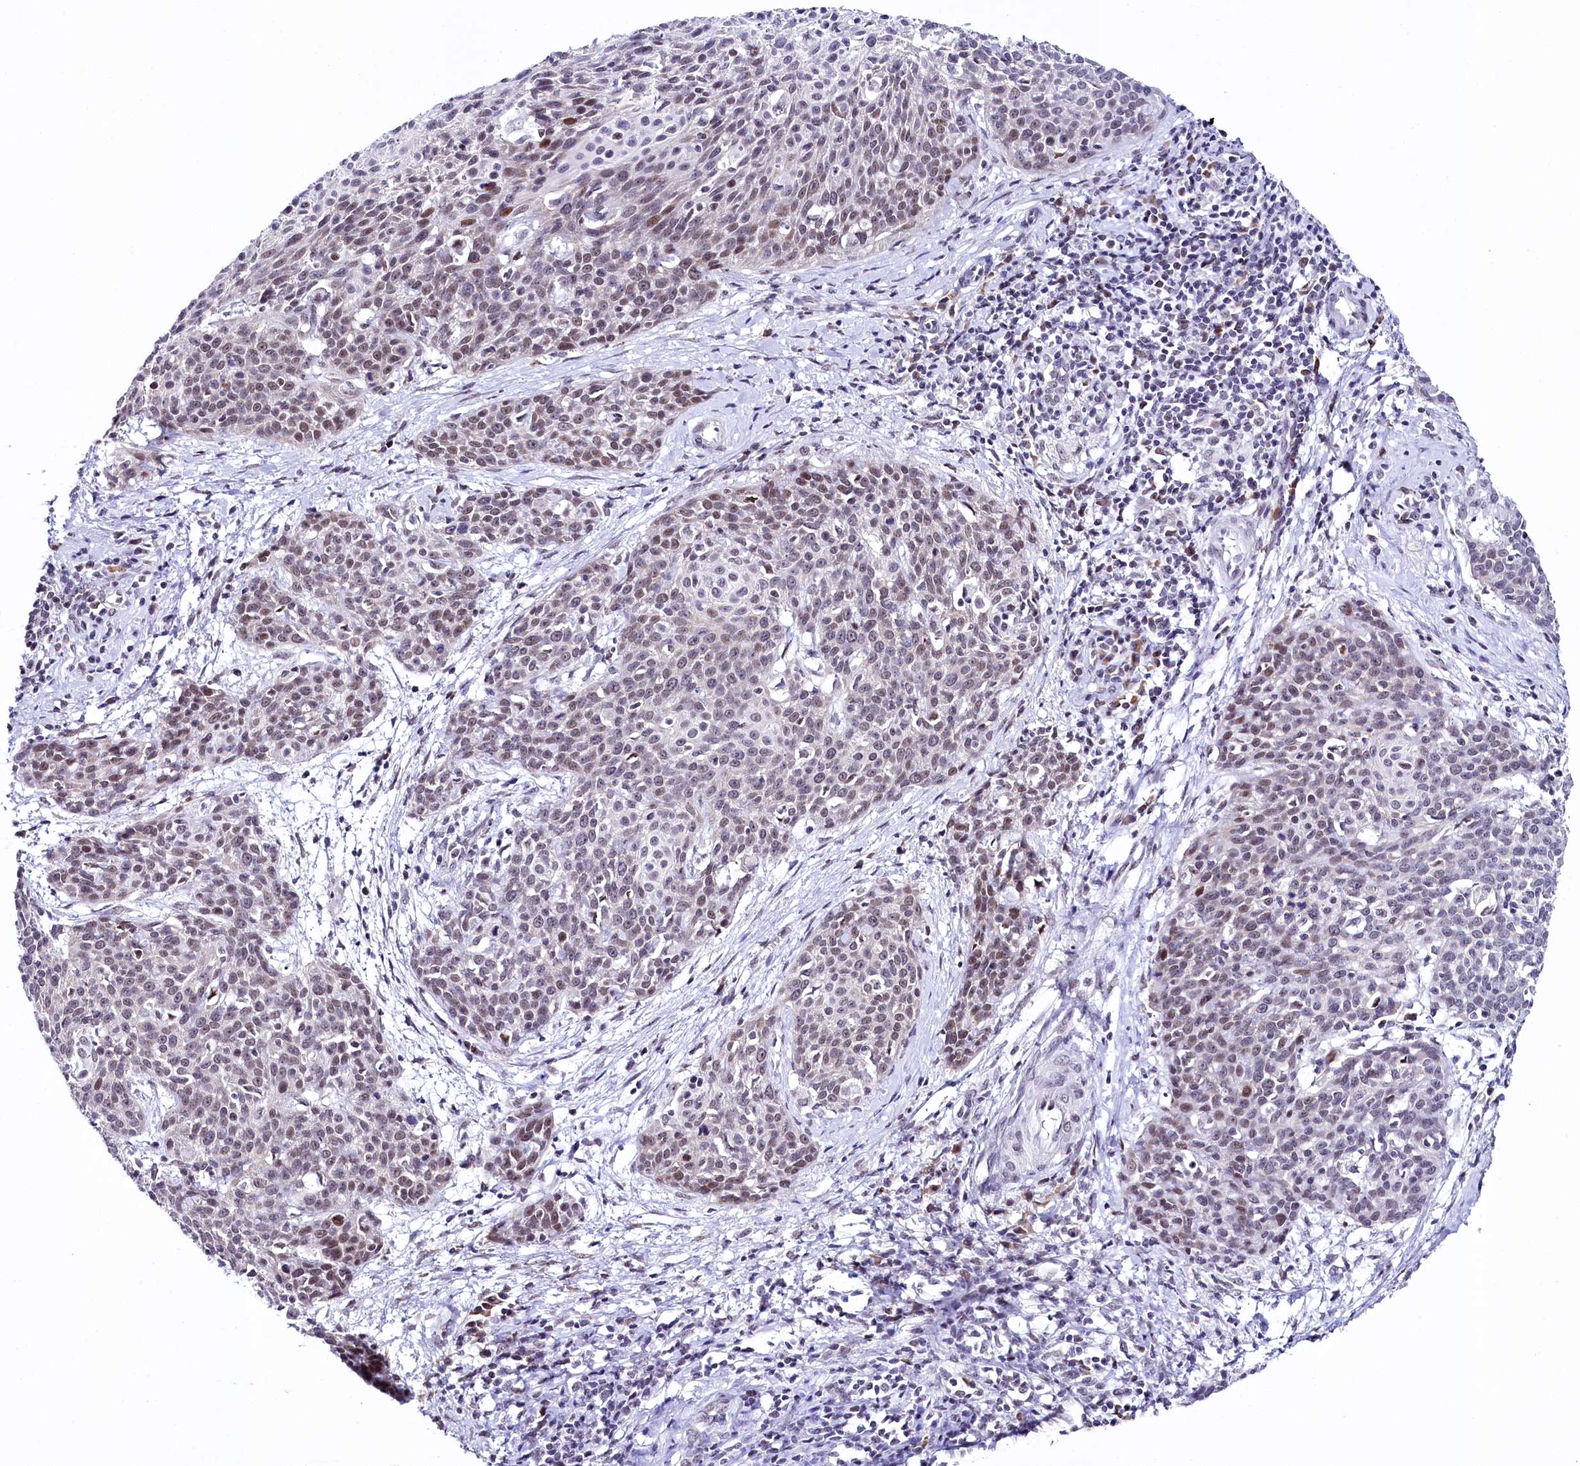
{"staining": {"intensity": "moderate", "quantity": "25%-75%", "location": "nuclear"}, "tissue": "cervical cancer", "cell_type": "Tumor cells", "image_type": "cancer", "snomed": [{"axis": "morphology", "description": "Squamous cell carcinoma, NOS"}, {"axis": "topography", "description": "Cervix"}], "caption": "Immunohistochemistry (IHC) image of human squamous cell carcinoma (cervical) stained for a protein (brown), which shows medium levels of moderate nuclear positivity in approximately 25%-75% of tumor cells.", "gene": "SPATS2", "patient": {"sex": "female", "age": 38}}